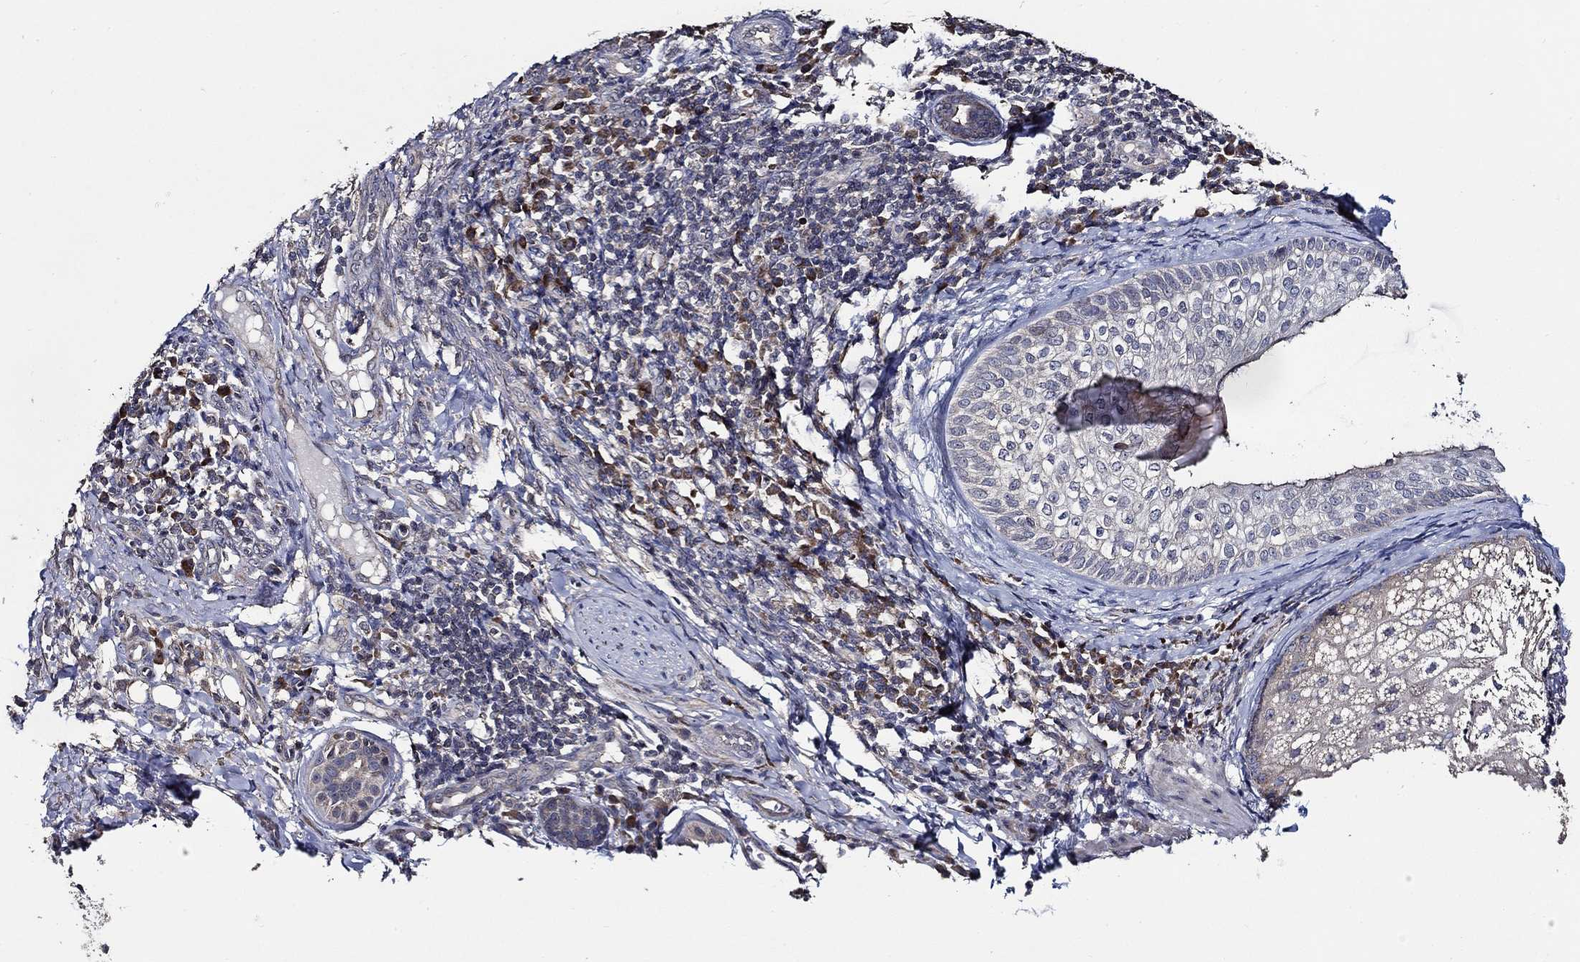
{"staining": {"intensity": "negative", "quantity": "none", "location": "none"}, "tissue": "skin cancer", "cell_type": "Tumor cells", "image_type": "cancer", "snomed": [{"axis": "morphology", "description": "Basal cell carcinoma"}, {"axis": "topography", "description": "Skin"}], "caption": "A high-resolution histopathology image shows immunohistochemistry staining of skin basal cell carcinoma, which exhibits no significant positivity in tumor cells.", "gene": "WDR53", "patient": {"sex": "female", "age": 69}}